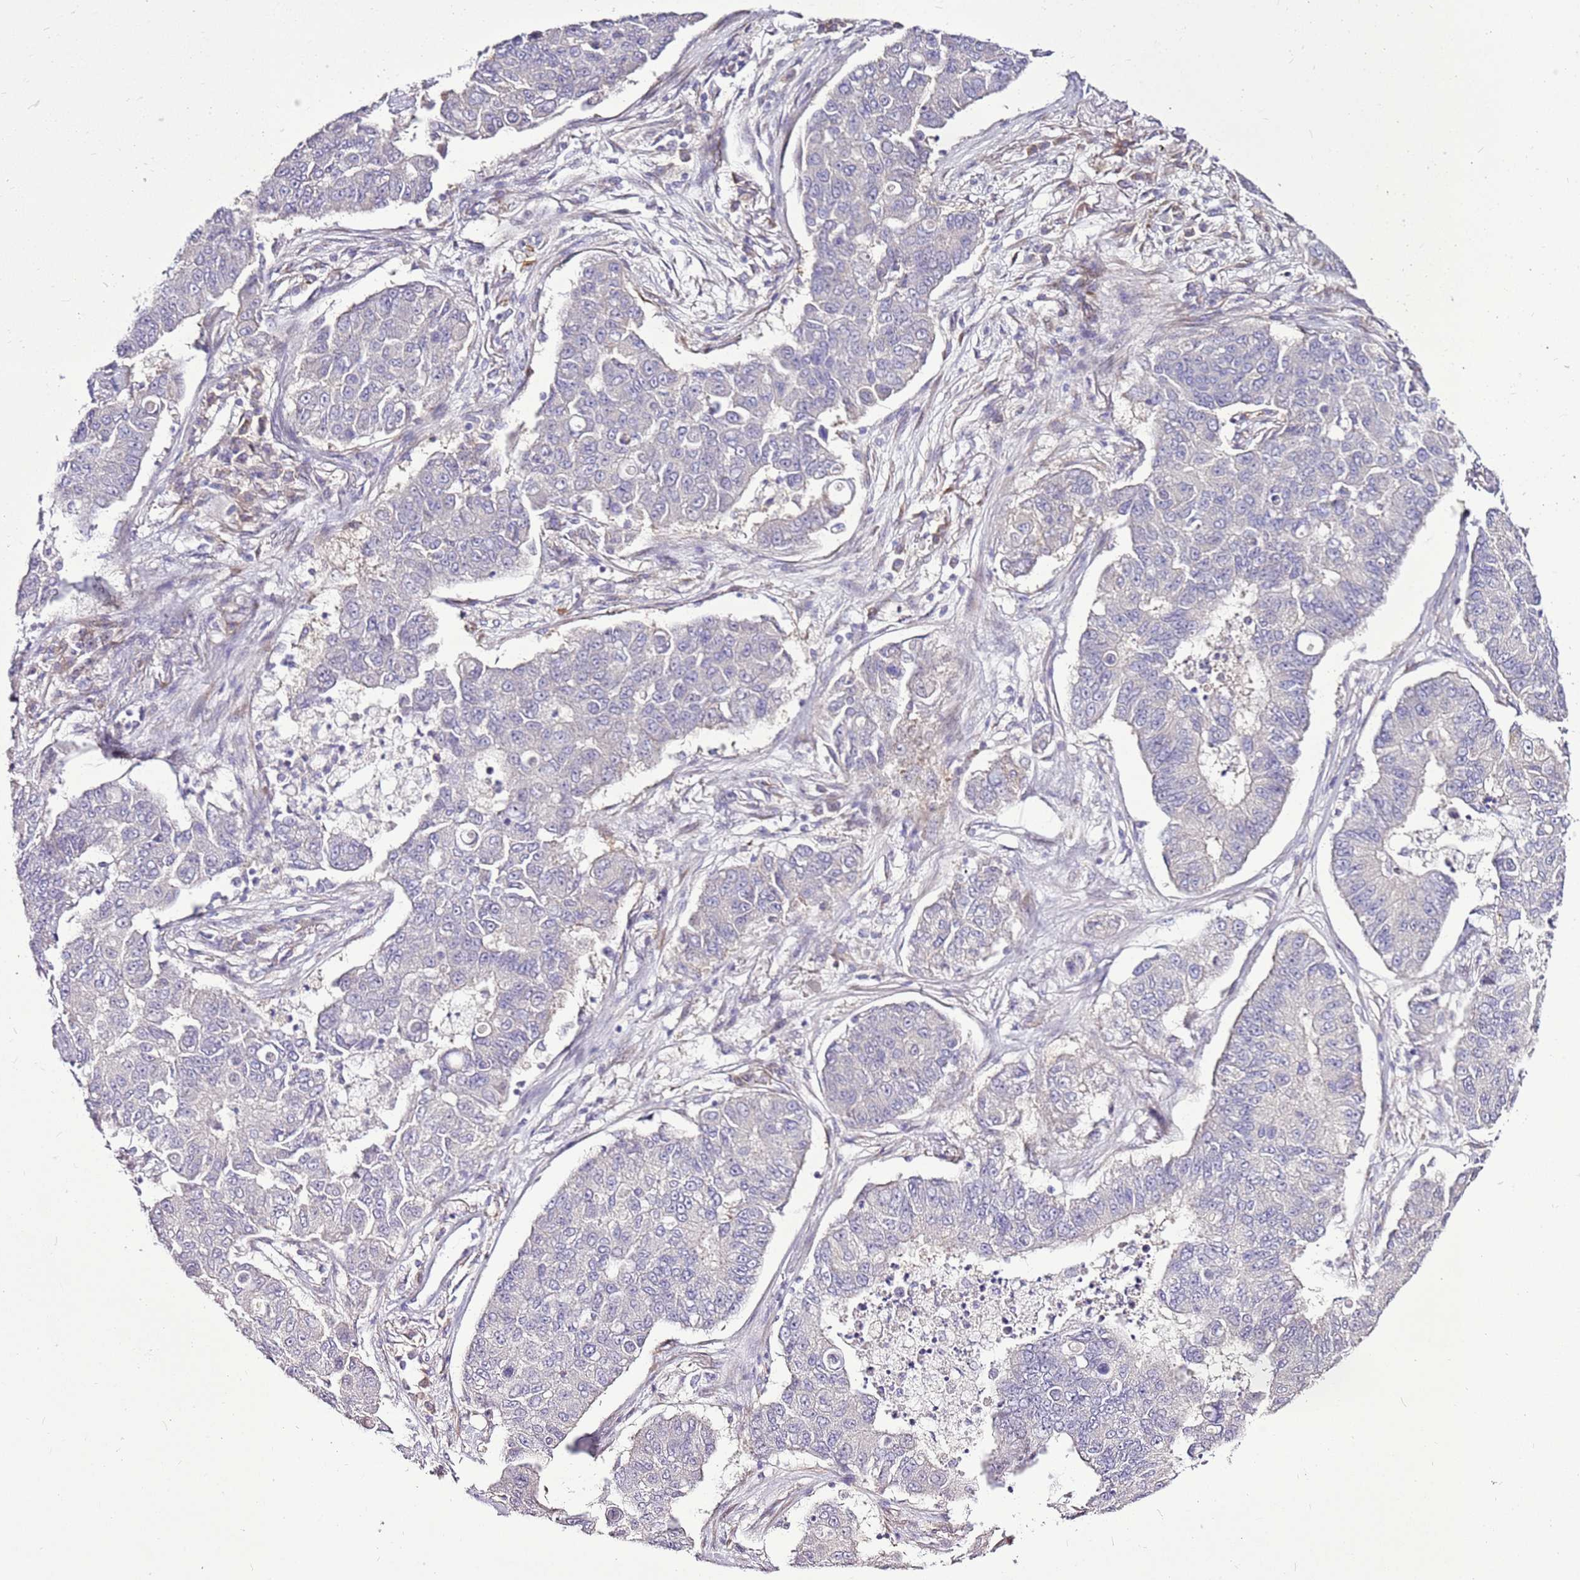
{"staining": {"intensity": "weak", "quantity": "25%-75%", "location": "cytoplasmic/membranous"}, "tissue": "lung cancer", "cell_type": "Tumor cells", "image_type": "cancer", "snomed": [{"axis": "morphology", "description": "Squamous cell carcinoma, NOS"}, {"axis": "topography", "description": "Lung"}], "caption": "An immunohistochemistry micrograph of tumor tissue is shown. Protein staining in brown shows weak cytoplasmic/membranous positivity in lung squamous cell carcinoma within tumor cells.", "gene": "SLC38A5", "patient": {"sex": "male", "age": 74}}